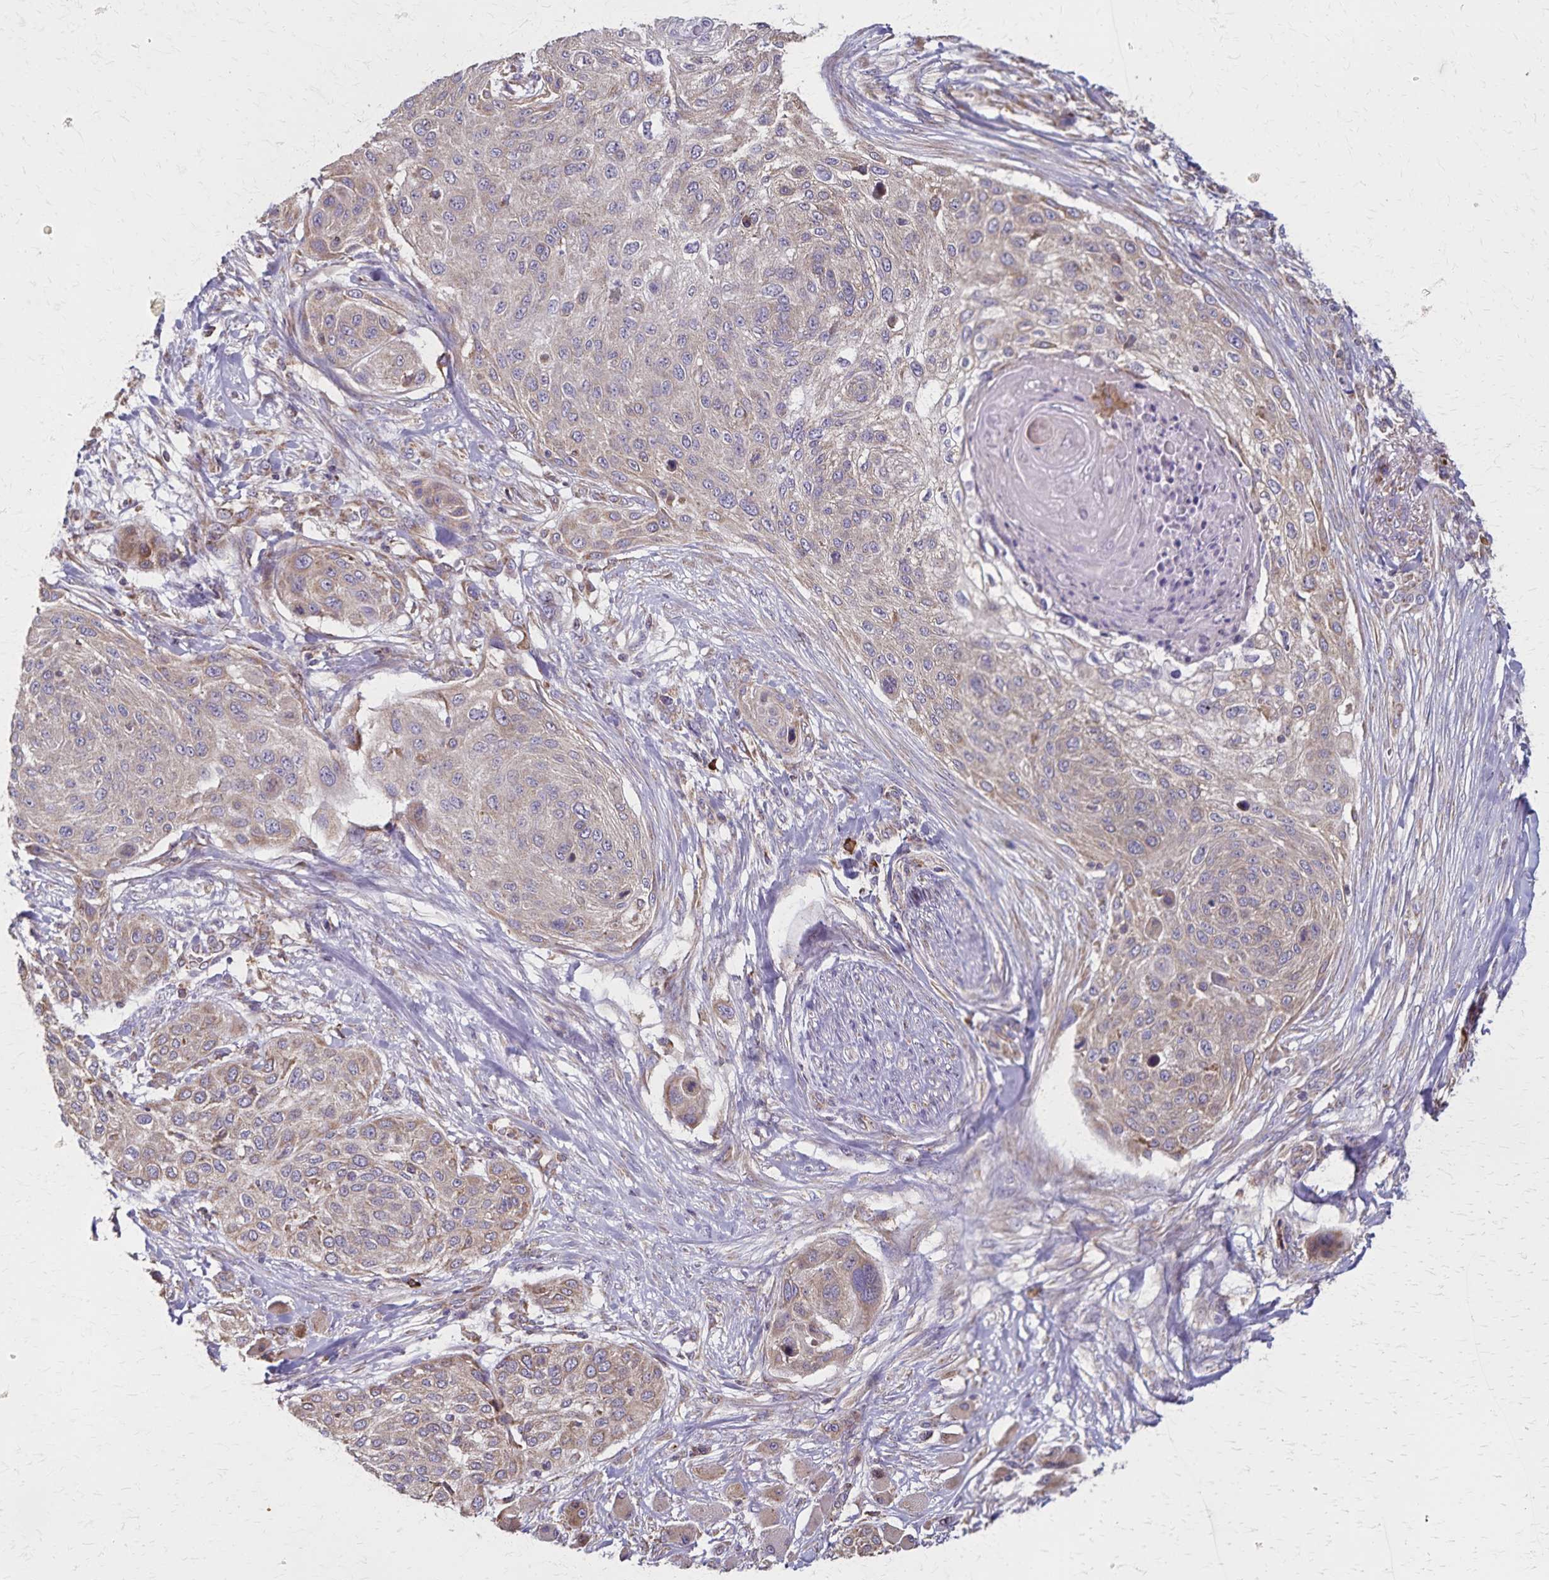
{"staining": {"intensity": "weak", "quantity": "25%-75%", "location": "cytoplasmic/membranous"}, "tissue": "skin cancer", "cell_type": "Tumor cells", "image_type": "cancer", "snomed": [{"axis": "morphology", "description": "Squamous cell carcinoma, NOS"}, {"axis": "topography", "description": "Skin"}], "caption": "A photomicrograph of squamous cell carcinoma (skin) stained for a protein shows weak cytoplasmic/membranous brown staining in tumor cells.", "gene": "RNF10", "patient": {"sex": "female", "age": 87}}